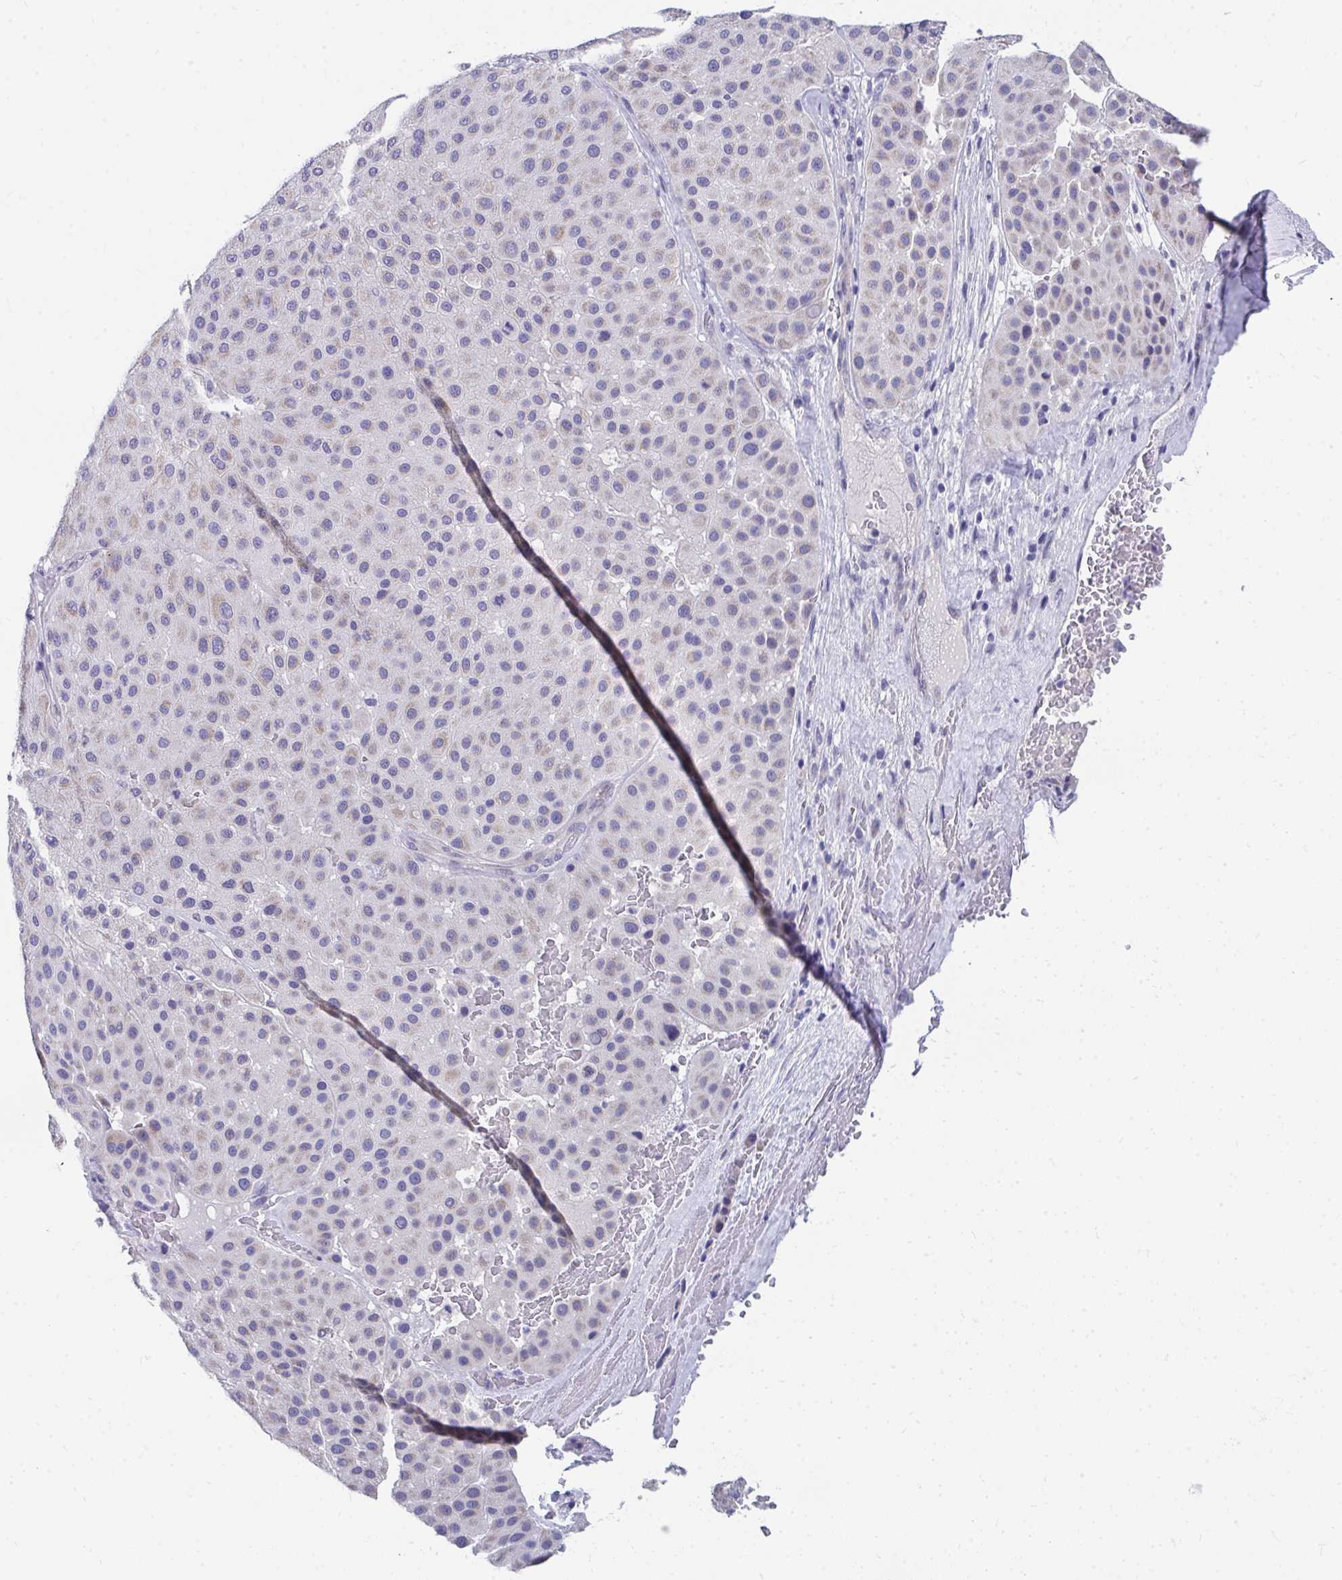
{"staining": {"intensity": "negative", "quantity": "none", "location": "none"}, "tissue": "melanoma", "cell_type": "Tumor cells", "image_type": "cancer", "snomed": [{"axis": "morphology", "description": "Malignant melanoma, Metastatic site"}, {"axis": "topography", "description": "Smooth muscle"}], "caption": "Image shows no protein expression in tumor cells of melanoma tissue.", "gene": "TMPRSS2", "patient": {"sex": "male", "age": 41}}